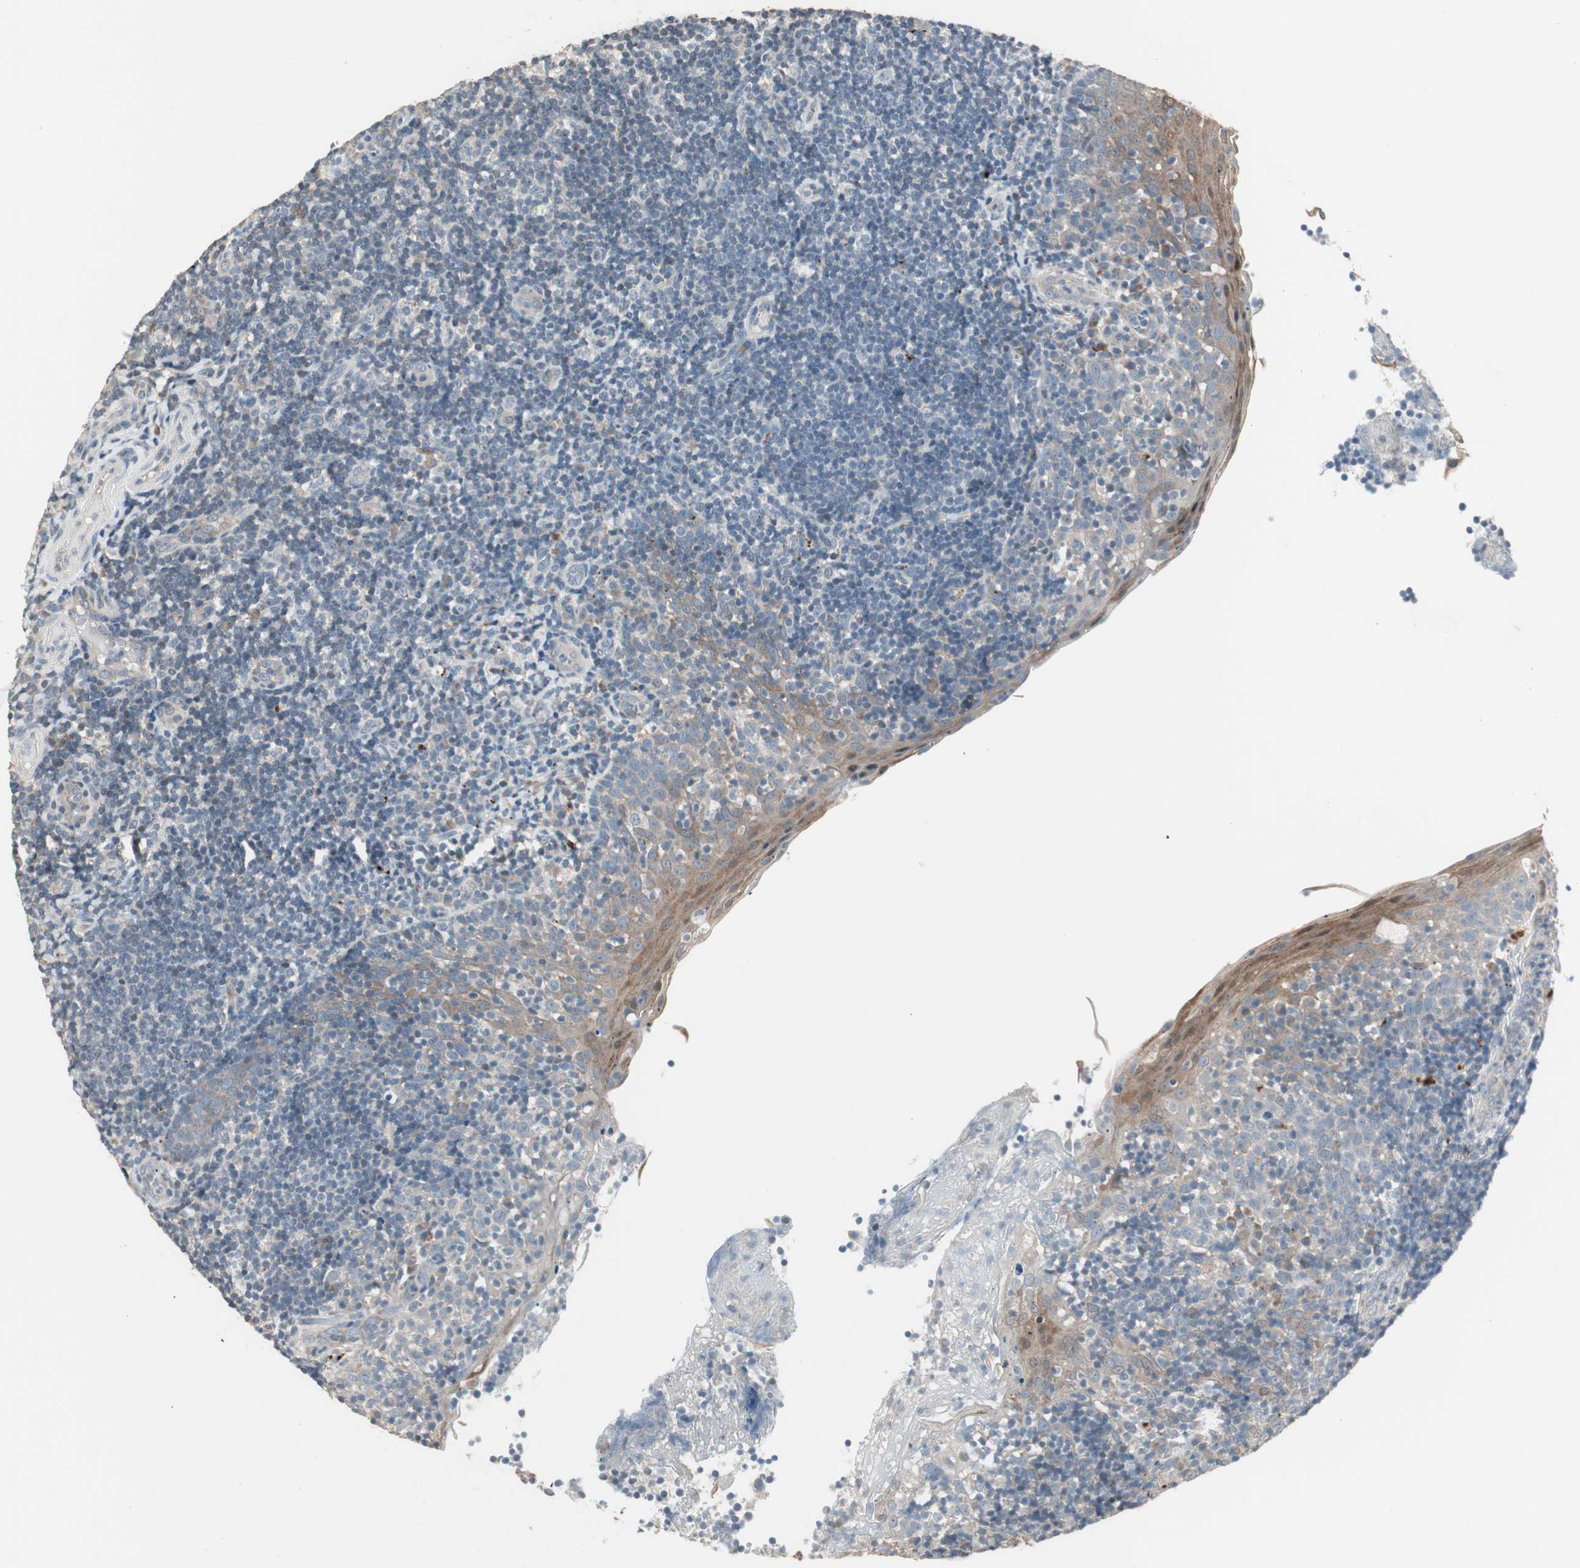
{"staining": {"intensity": "negative", "quantity": "none", "location": "none"}, "tissue": "tonsil", "cell_type": "Germinal center cells", "image_type": "normal", "snomed": [{"axis": "morphology", "description": "Normal tissue, NOS"}, {"axis": "topography", "description": "Tonsil"}], "caption": "Immunohistochemistry image of normal human tonsil stained for a protein (brown), which displays no expression in germinal center cells.", "gene": "PDZK1", "patient": {"sex": "female", "age": 40}}